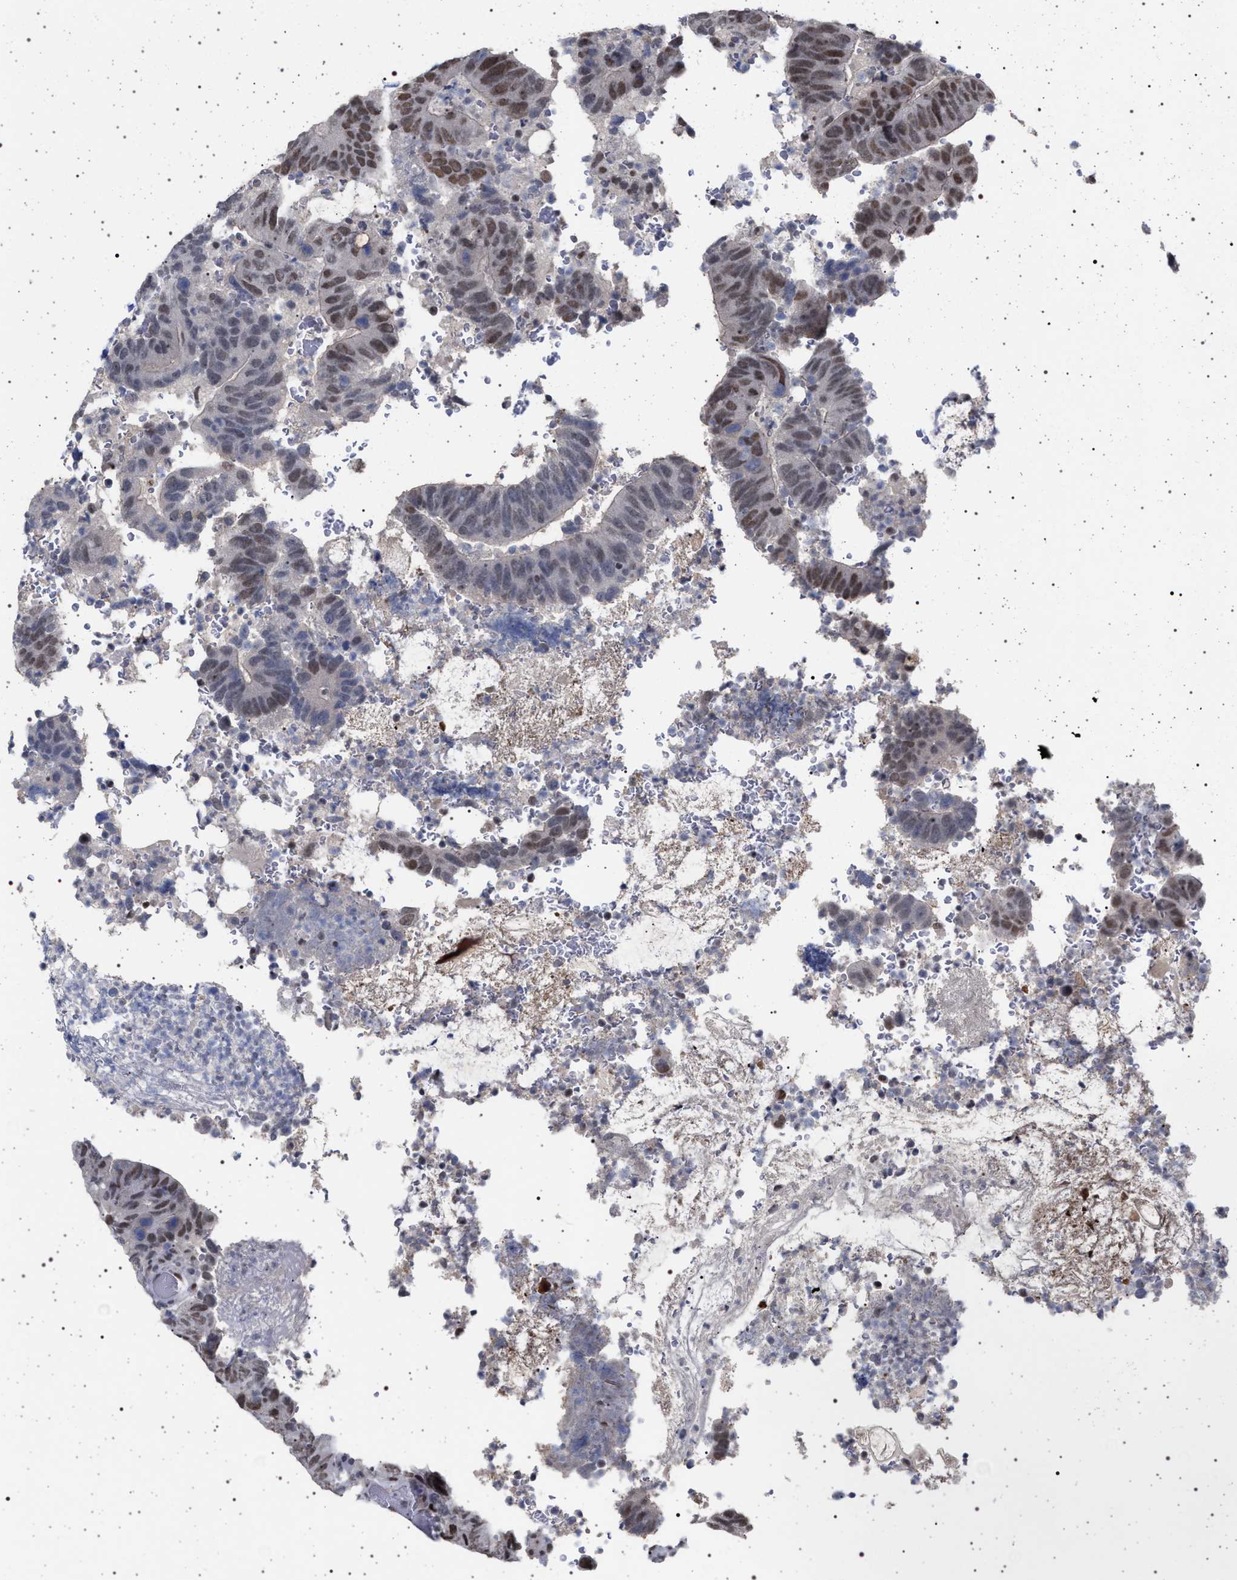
{"staining": {"intensity": "moderate", "quantity": ">75%", "location": "nuclear"}, "tissue": "colorectal cancer", "cell_type": "Tumor cells", "image_type": "cancer", "snomed": [{"axis": "morphology", "description": "Adenocarcinoma, NOS"}, {"axis": "topography", "description": "Colon"}], "caption": "Moderate nuclear staining for a protein is seen in approximately >75% of tumor cells of colorectal adenocarcinoma using immunohistochemistry (IHC).", "gene": "PHF12", "patient": {"sex": "male", "age": 56}}